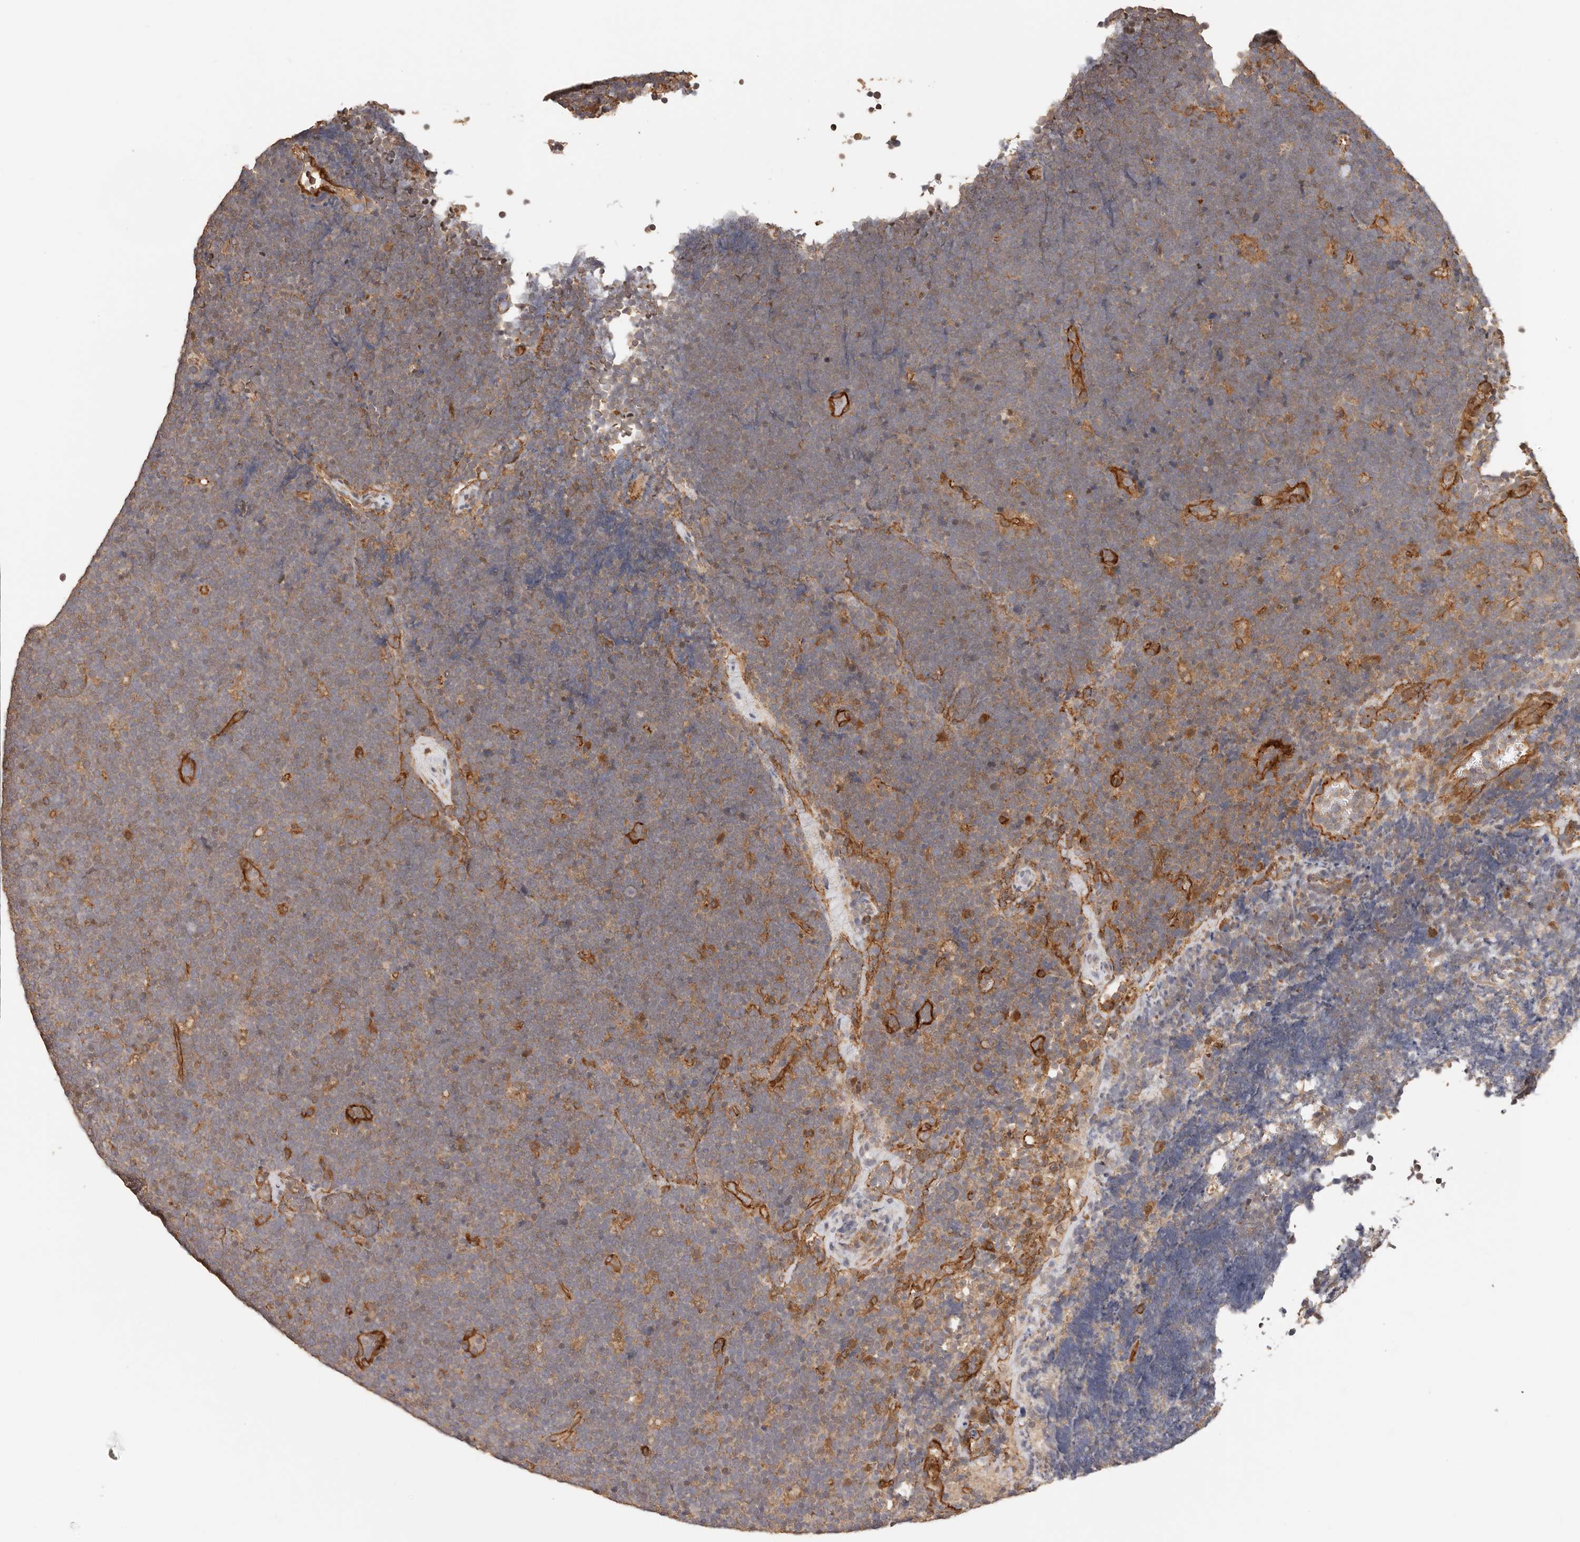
{"staining": {"intensity": "weak", "quantity": ">75%", "location": "cytoplasmic/membranous"}, "tissue": "lymphoma", "cell_type": "Tumor cells", "image_type": "cancer", "snomed": [{"axis": "morphology", "description": "Malignant lymphoma, non-Hodgkin's type, High grade"}, {"axis": "topography", "description": "Lymph node"}], "caption": "High-magnification brightfield microscopy of high-grade malignant lymphoma, non-Hodgkin's type stained with DAB (3,3'-diaminobenzidine) (brown) and counterstained with hematoxylin (blue). tumor cells exhibit weak cytoplasmic/membranous expression is present in approximately>75% of cells.", "gene": "AFDN", "patient": {"sex": "male", "age": 13}}